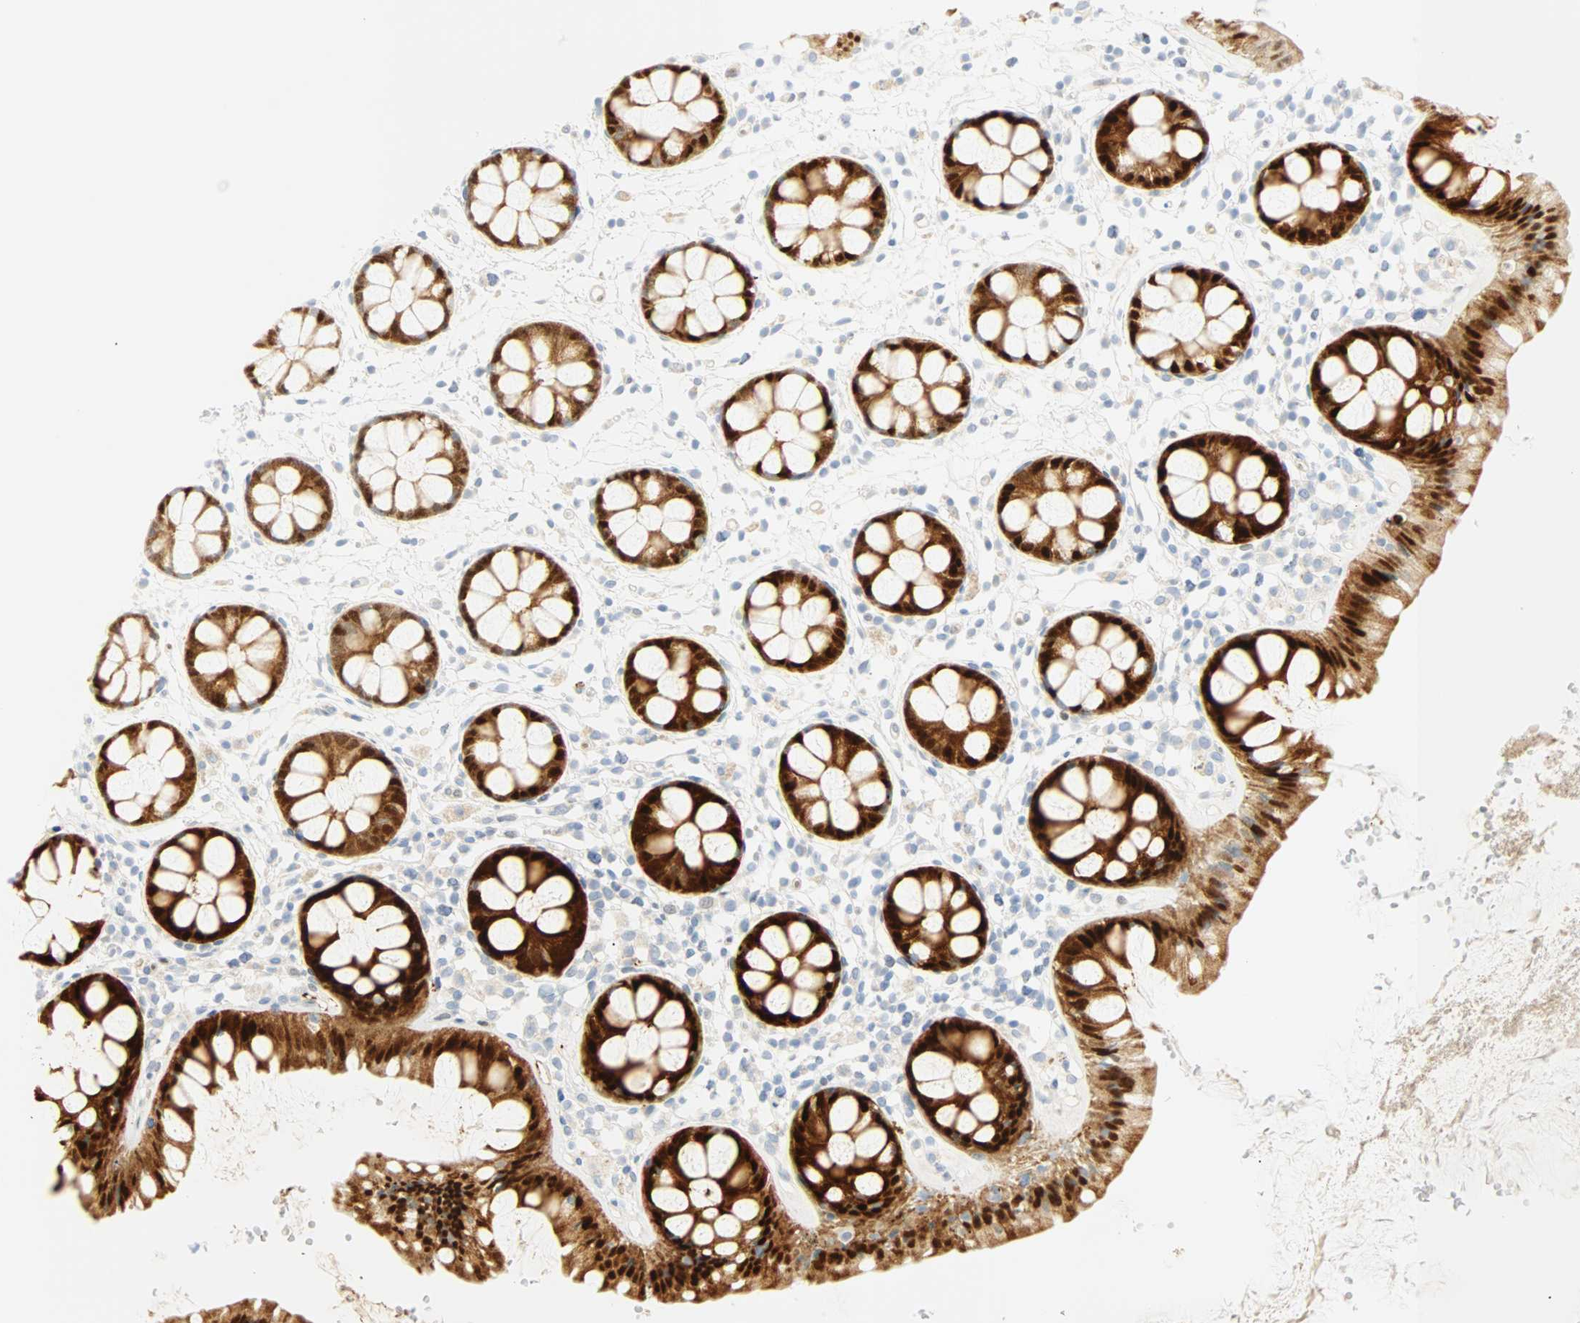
{"staining": {"intensity": "moderate", "quantity": ">75%", "location": "cytoplasmic/membranous,nuclear"}, "tissue": "rectum", "cell_type": "Glandular cells", "image_type": "normal", "snomed": [{"axis": "morphology", "description": "Normal tissue, NOS"}, {"axis": "topography", "description": "Rectum"}], "caption": "The photomicrograph reveals immunohistochemical staining of benign rectum. There is moderate cytoplasmic/membranous,nuclear expression is identified in about >75% of glandular cells. (brown staining indicates protein expression, while blue staining denotes nuclei).", "gene": "SELENBP1", "patient": {"sex": "female", "age": 66}}